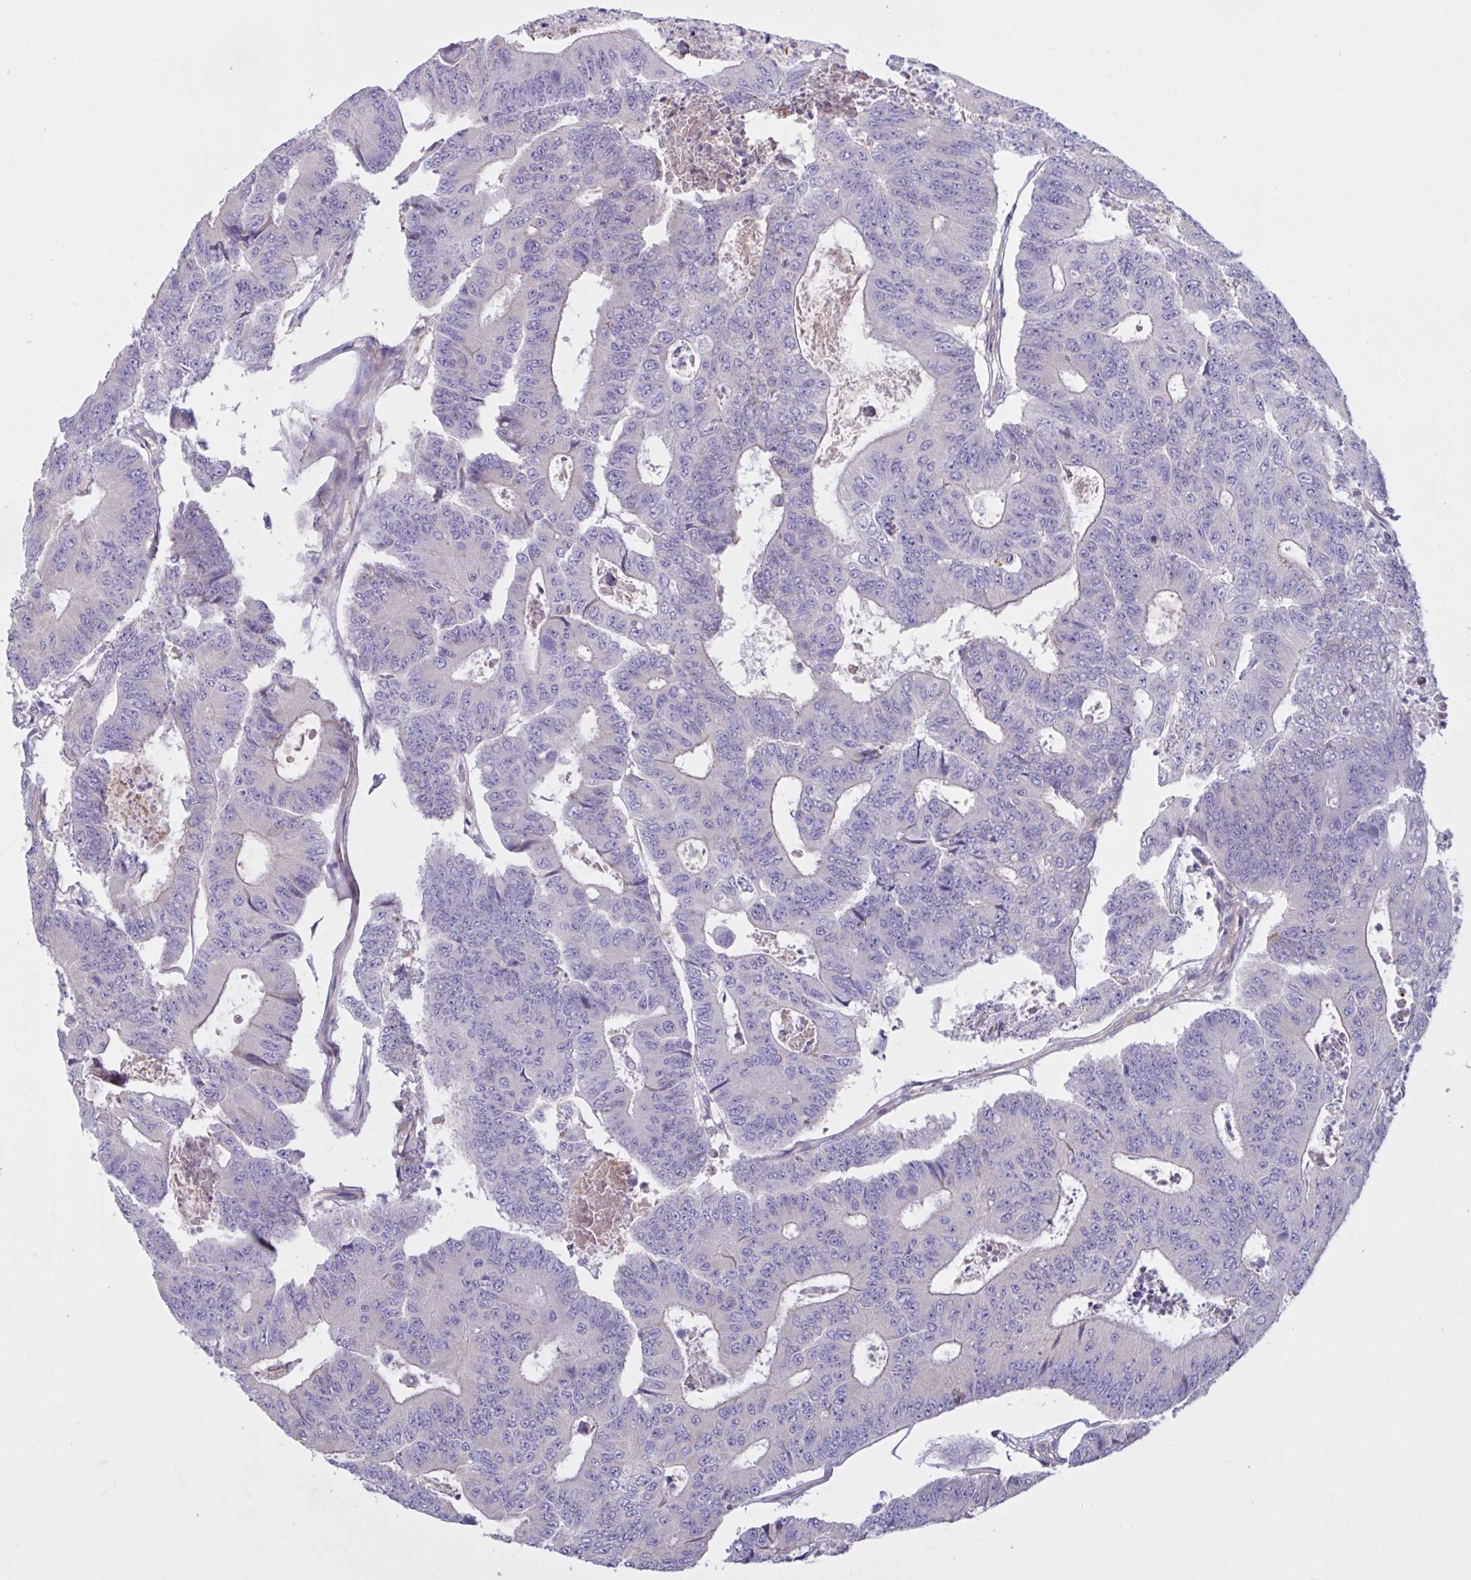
{"staining": {"intensity": "negative", "quantity": "none", "location": "none"}, "tissue": "colorectal cancer", "cell_type": "Tumor cells", "image_type": "cancer", "snomed": [{"axis": "morphology", "description": "Adenocarcinoma, NOS"}, {"axis": "topography", "description": "Colon"}], "caption": "This image is of colorectal cancer (adenocarcinoma) stained with IHC to label a protein in brown with the nuclei are counter-stained blue. There is no positivity in tumor cells.", "gene": "SLC66A1", "patient": {"sex": "female", "age": 48}}